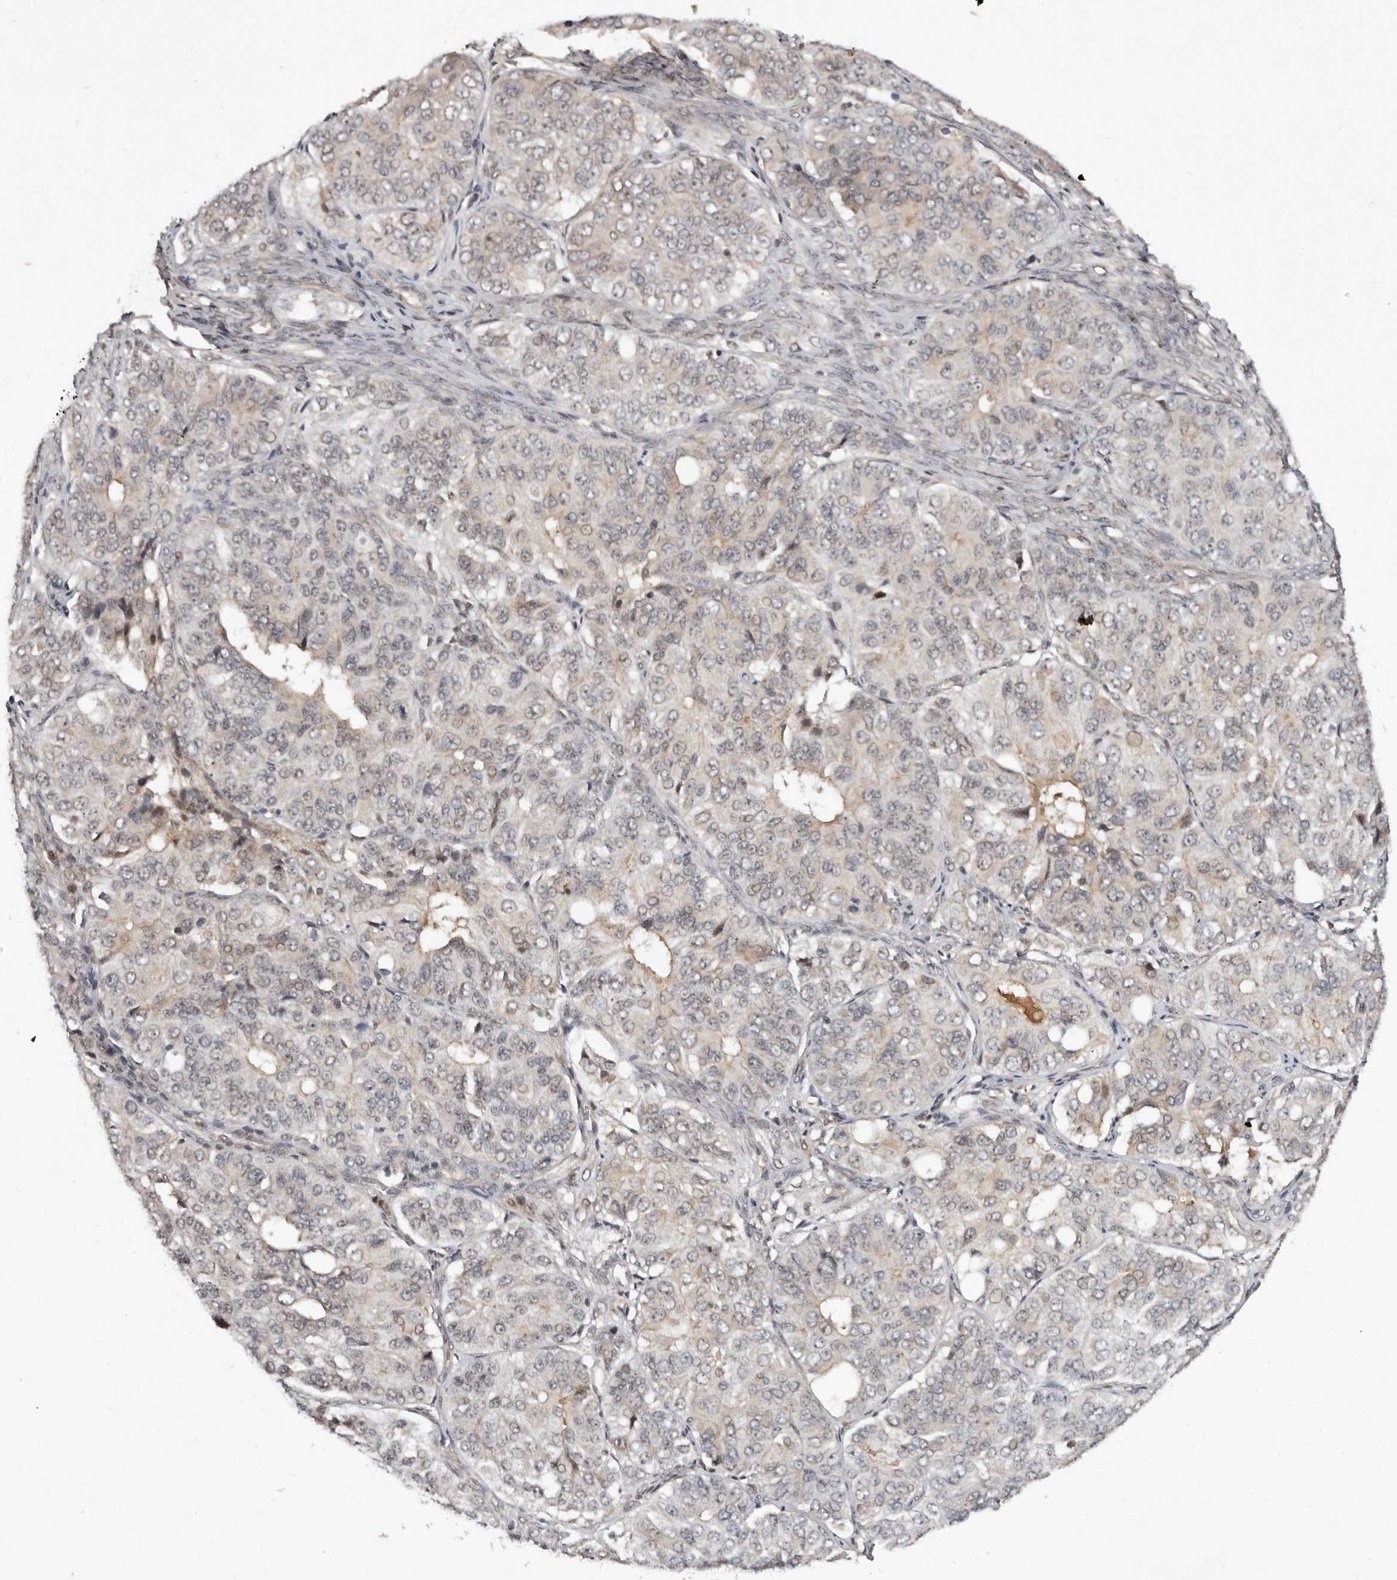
{"staining": {"intensity": "weak", "quantity": "<25%", "location": "cytoplasmic/membranous"}, "tissue": "ovarian cancer", "cell_type": "Tumor cells", "image_type": "cancer", "snomed": [{"axis": "morphology", "description": "Carcinoma, endometroid"}, {"axis": "topography", "description": "Ovary"}], "caption": "Human ovarian cancer (endometroid carcinoma) stained for a protein using immunohistochemistry (IHC) demonstrates no staining in tumor cells.", "gene": "ABL1", "patient": {"sex": "female", "age": 51}}